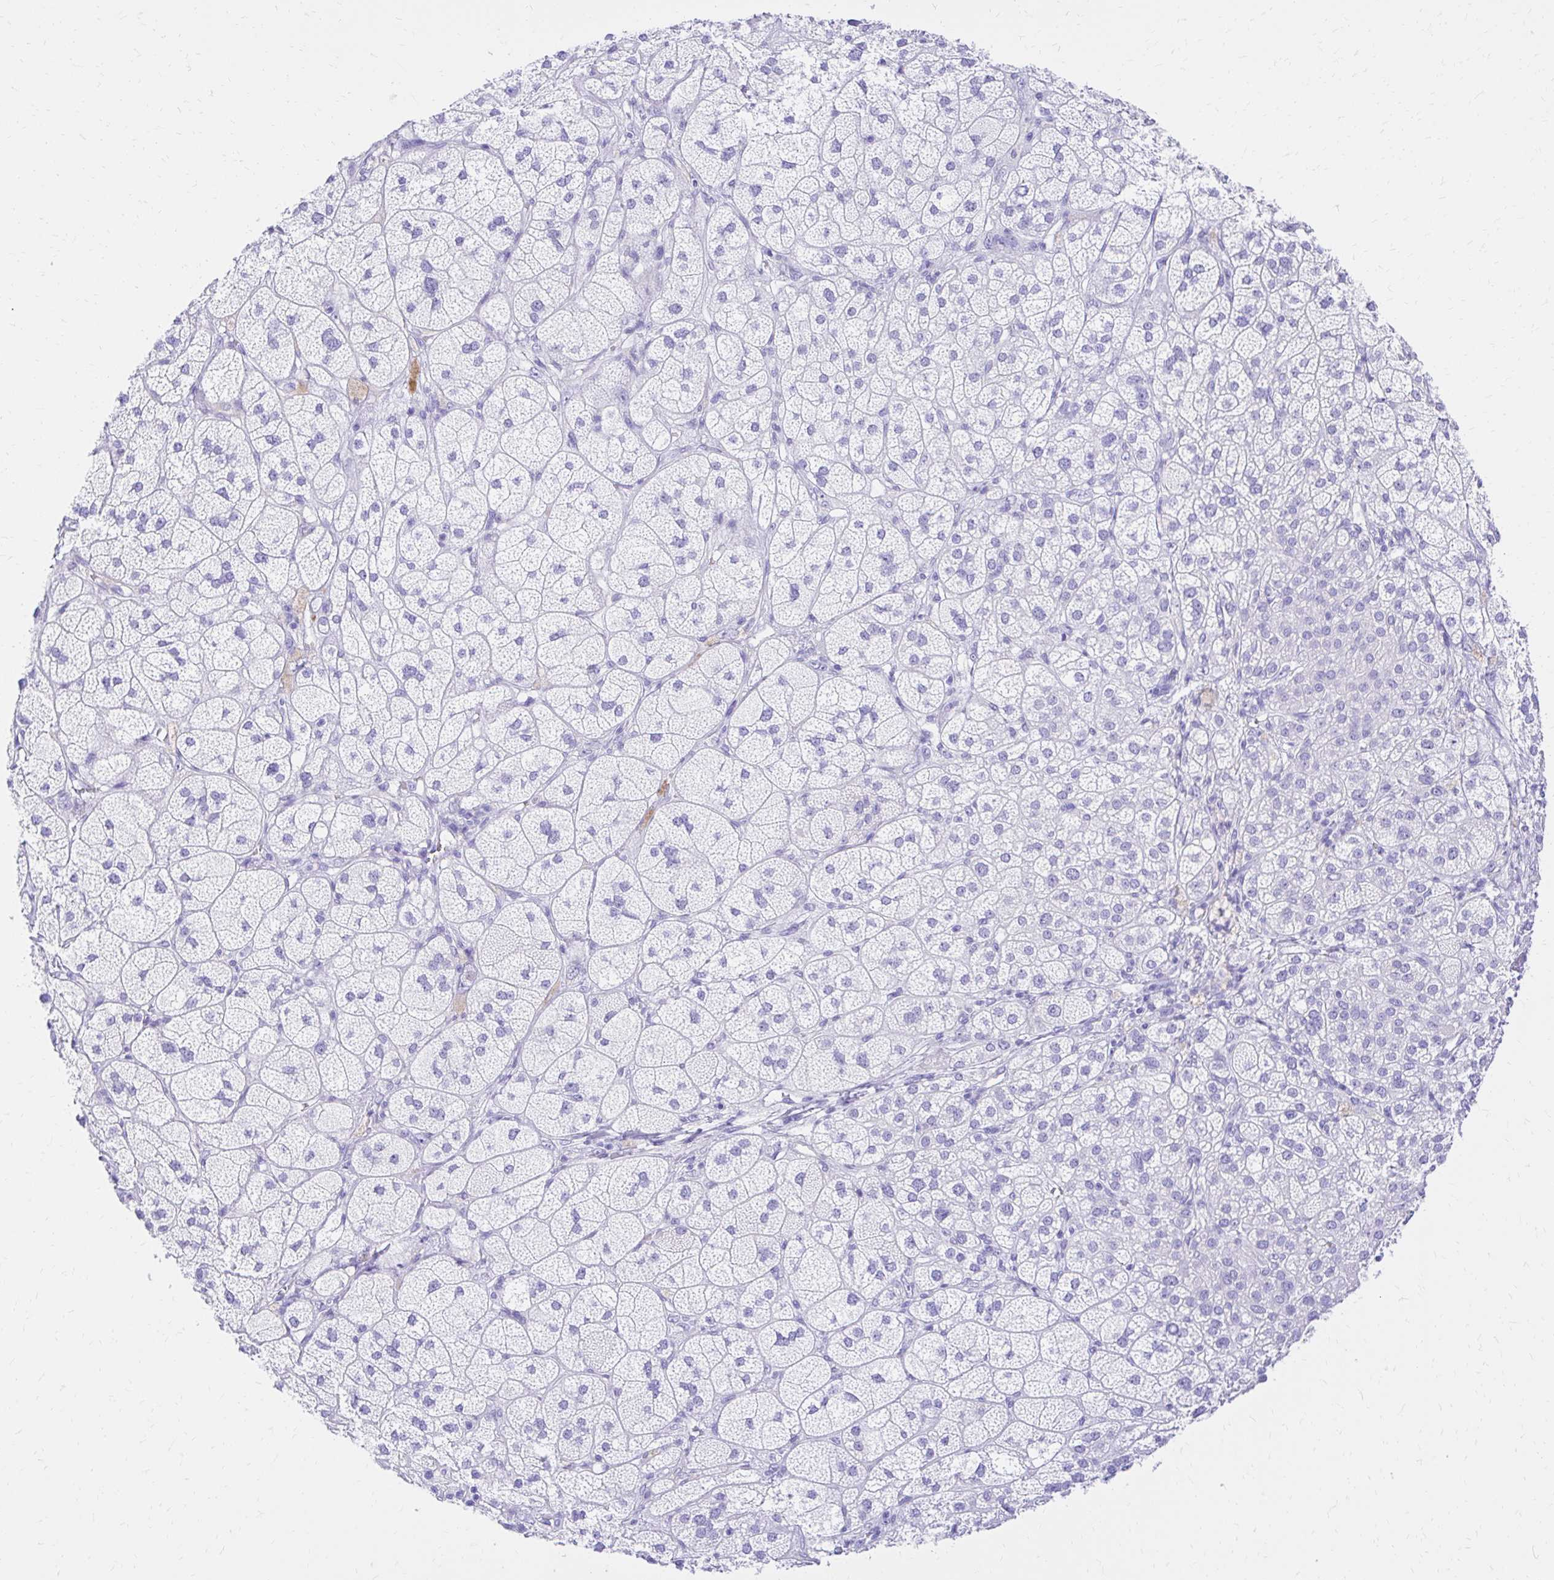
{"staining": {"intensity": "negative", "quantity": "none", "location": "none"}, "tissue": "adrenal gland", "cell_type": "Glandular cells", "image_type": "normal", "snomed": [{"axis": "morphology", "description": "Normal tissue, NOS"}, {"axis": "topography", "description": "Adrenal gland"}], "caption": "This is an immunohistochemistry photomicrograph of normal adrenal gland. There is no positivity in glandular cells.", "gene": "S100G", "patient": {"sex": "female", "age": 60}}